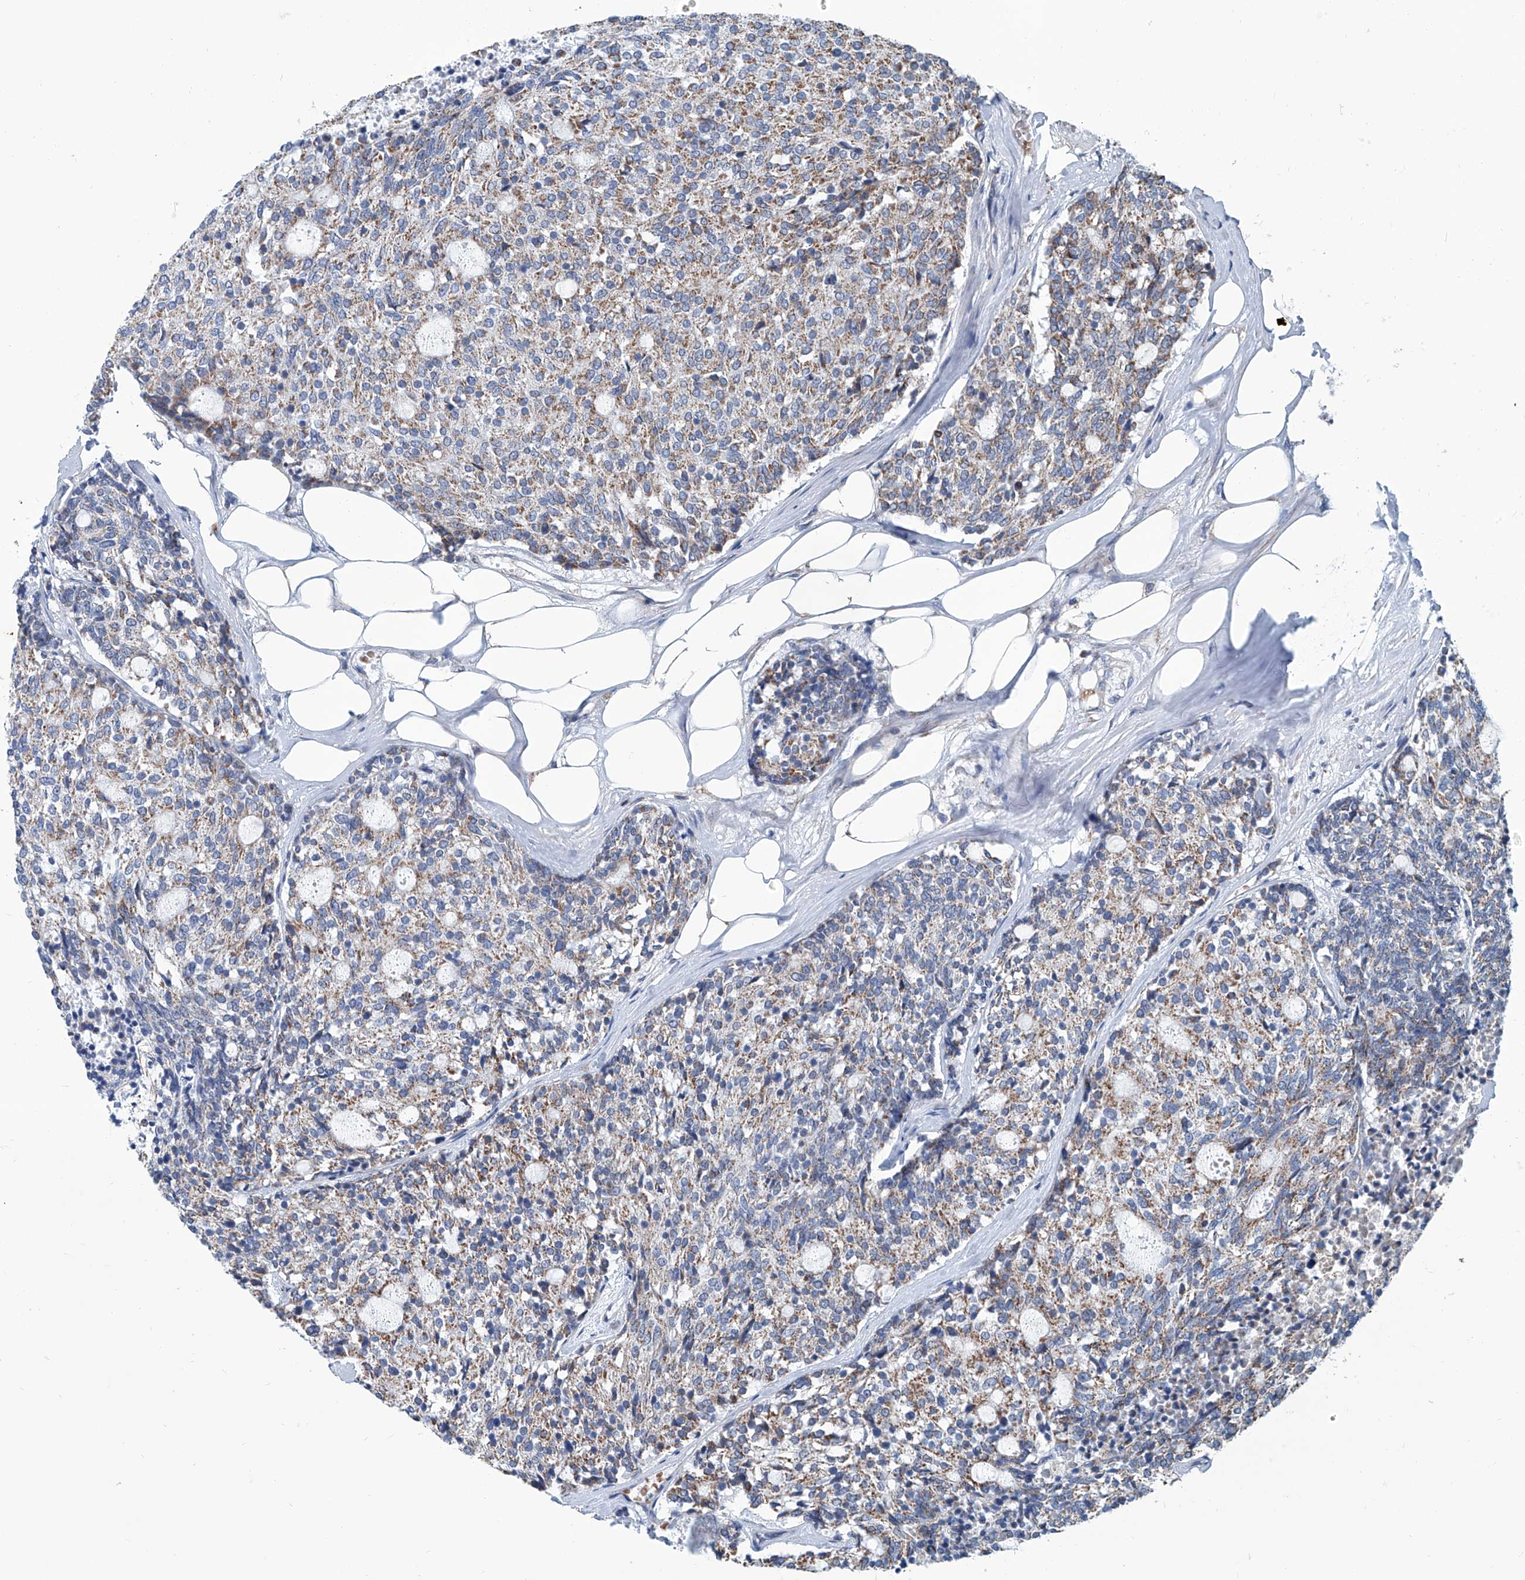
{"staining": {"intensity": "moderate", "quantity": "25%-75%", "location": "cytoplasmic/membranous"}, "tissue": "carcinoid", "cell_type": "Tumor cells", "image_type": "cancer", "snomed": [{"axis": "morphology", "description": "Carcinoid, malignant, NOS"}, {"axis": "topography", "description": "Pancreas"}], "caption": "About 25%-75% of tumor cells in human carcinoid display moderate cytoplasmic/membranous protein staining as visualized by brown immunohistochemical staining.", "gene": "USP48", "patient": {"sex": "female", "age": 54}}